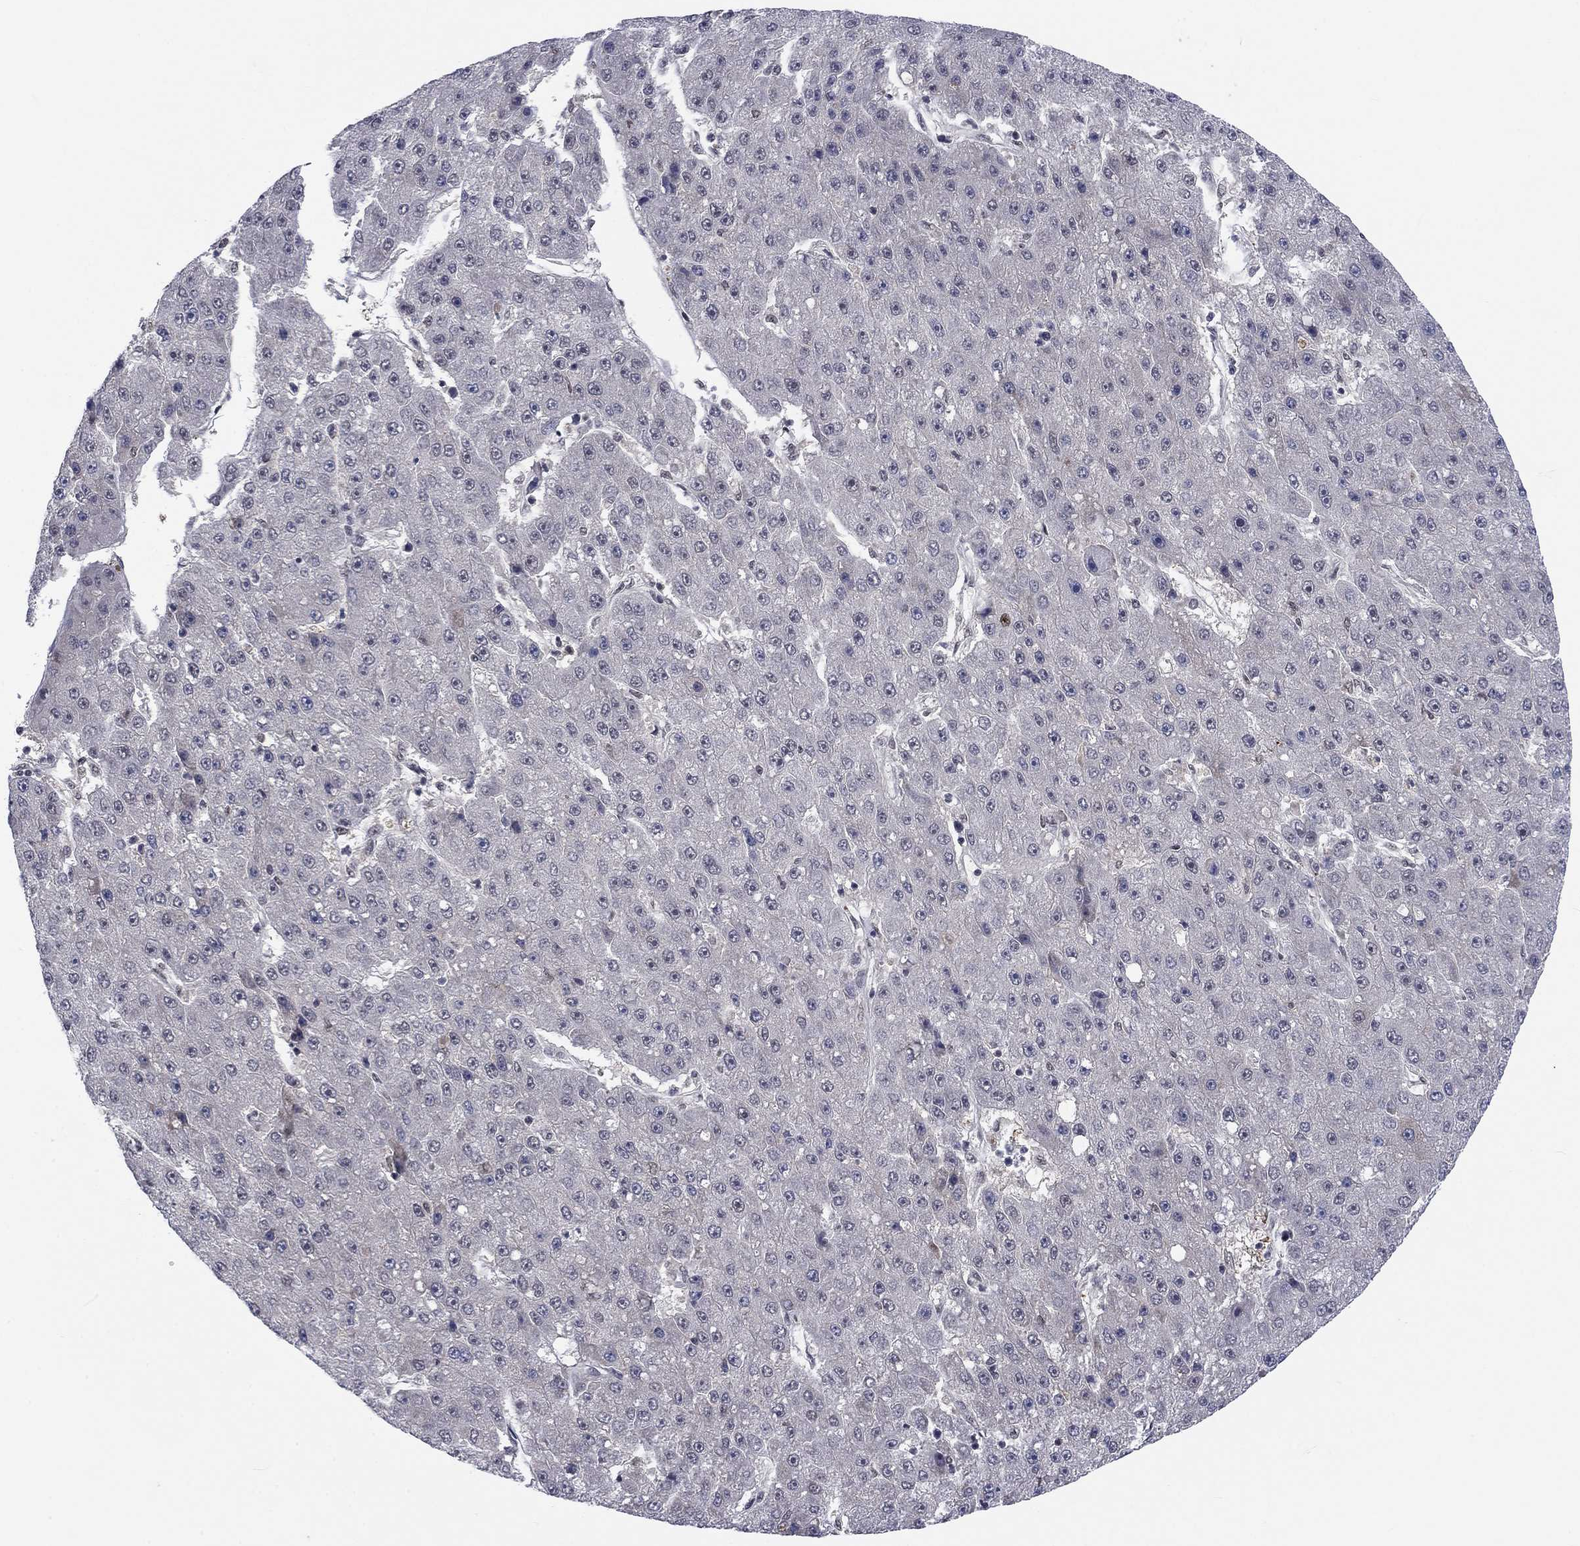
{"staining": {"intensity": "negative", "quantity": "none", "location": "none"}, "tissue": "liver cancer", "cell_type": "Tumor cells", "image_type": "cancer", "snomed": [{"axis": "morphology", "description": "Carcinoma, Hepatocellular, NOS"}, {"axis": "topography", "description": "Liver"}], "caption": "Liver cancer (hepatocellular carcinoma) was stained to show a protein in brown. There is no significant expression in tumor cells. (DAB IHC visualized using brightfield microscopy, high magnification).", "gene": "FYTTD1", "patient": {"sex": "male", "age": 67}}